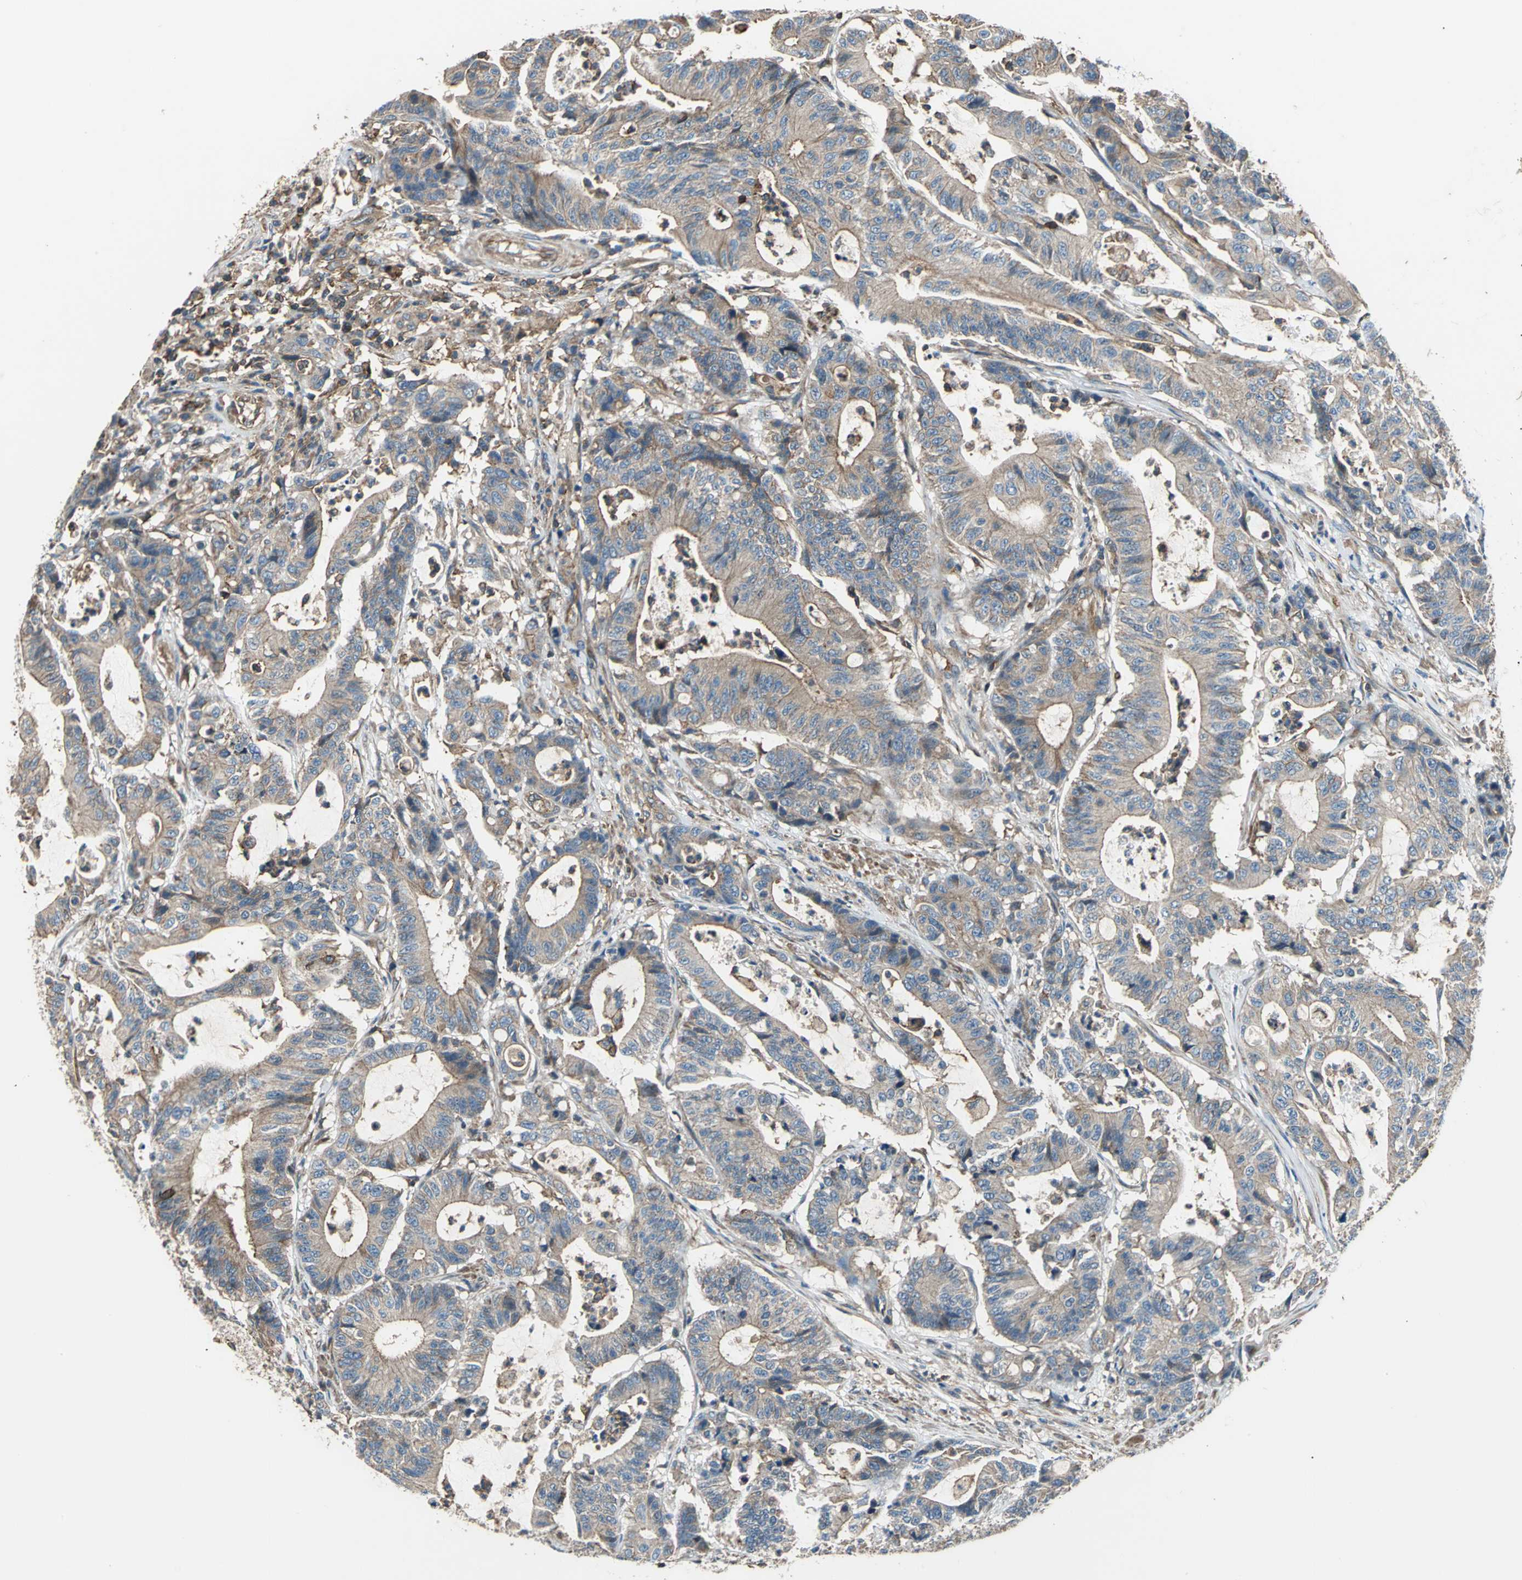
{"staining": {"intensity": "moderate", "quantity": ">75%", "location": "cytoplasmic/membranous"}, "tissue": "colorectal cancer", "cell_type": "Tumor cells", "image_type": "cancer", "snomed": [{"axis": "morphology", "description": "Adenocarcinoma, NOS"}, {"axis": "topography", "description": "Colon"}], "caption": "Colorectal cancer stained with a protein marker exhibits moderate staining in tumor cells.", "gene": "PARVA", "patient": {"sex": "female", "age": 84}}